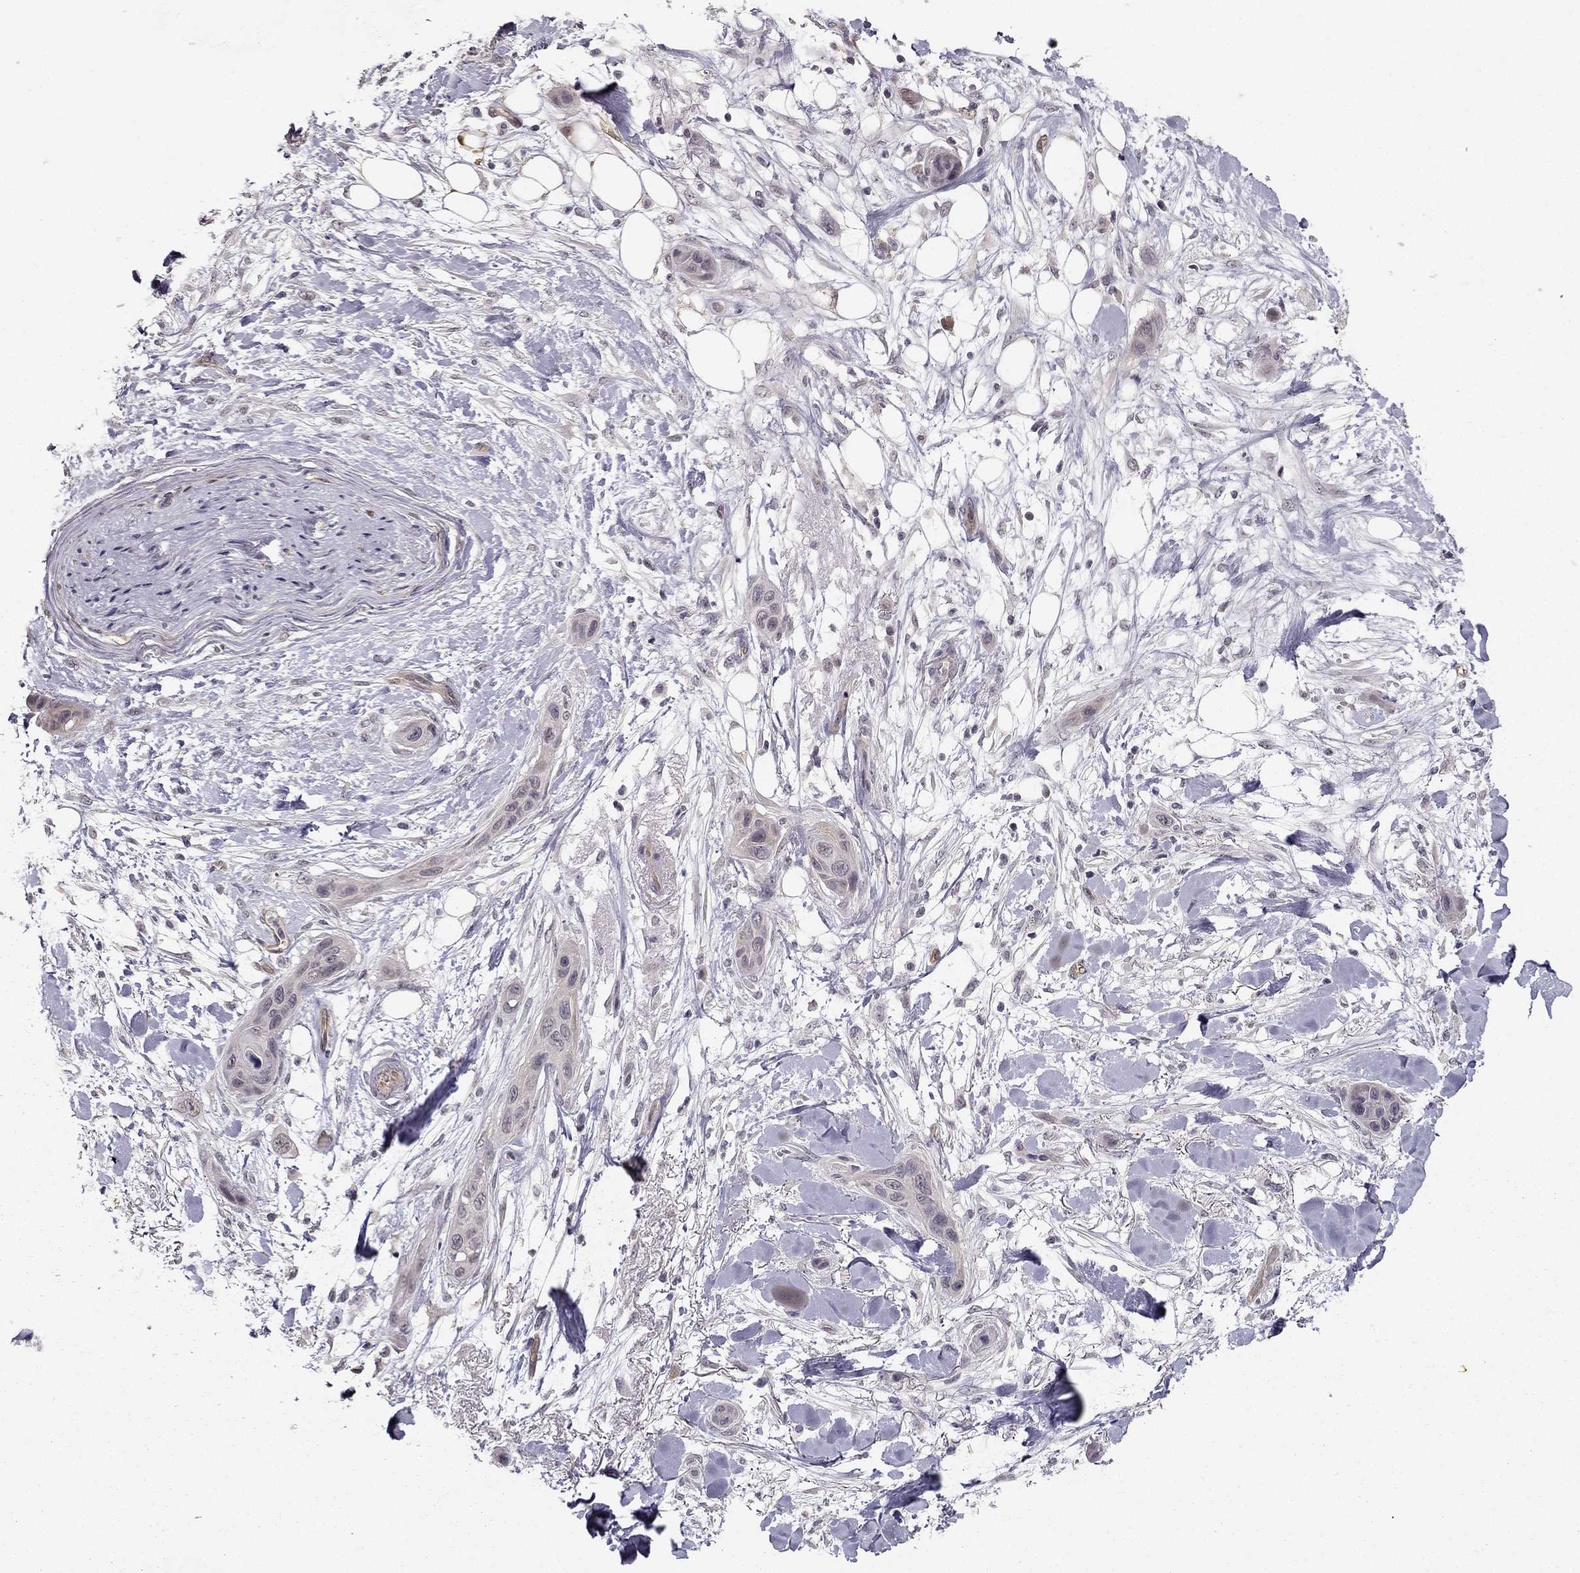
{"staining": {"intensity": "negative", "quantity": "none", "location": "none"}, "tissue": "skin cancer", "cell_type": "Tumor cells", "image_type": "cancer", "snomed": [{"axis": "morphology", "description": "Squamous cell carcinoma, NOS"}, {"axis": "topography", "description": "Skin"}], "caption": "This is a image of immunohistochemistry (IHC) staining of skin cancer, which shows no staining in tumor cells.", "gene": "NQO1", "patient": {"sex": "male", "age": 79}}